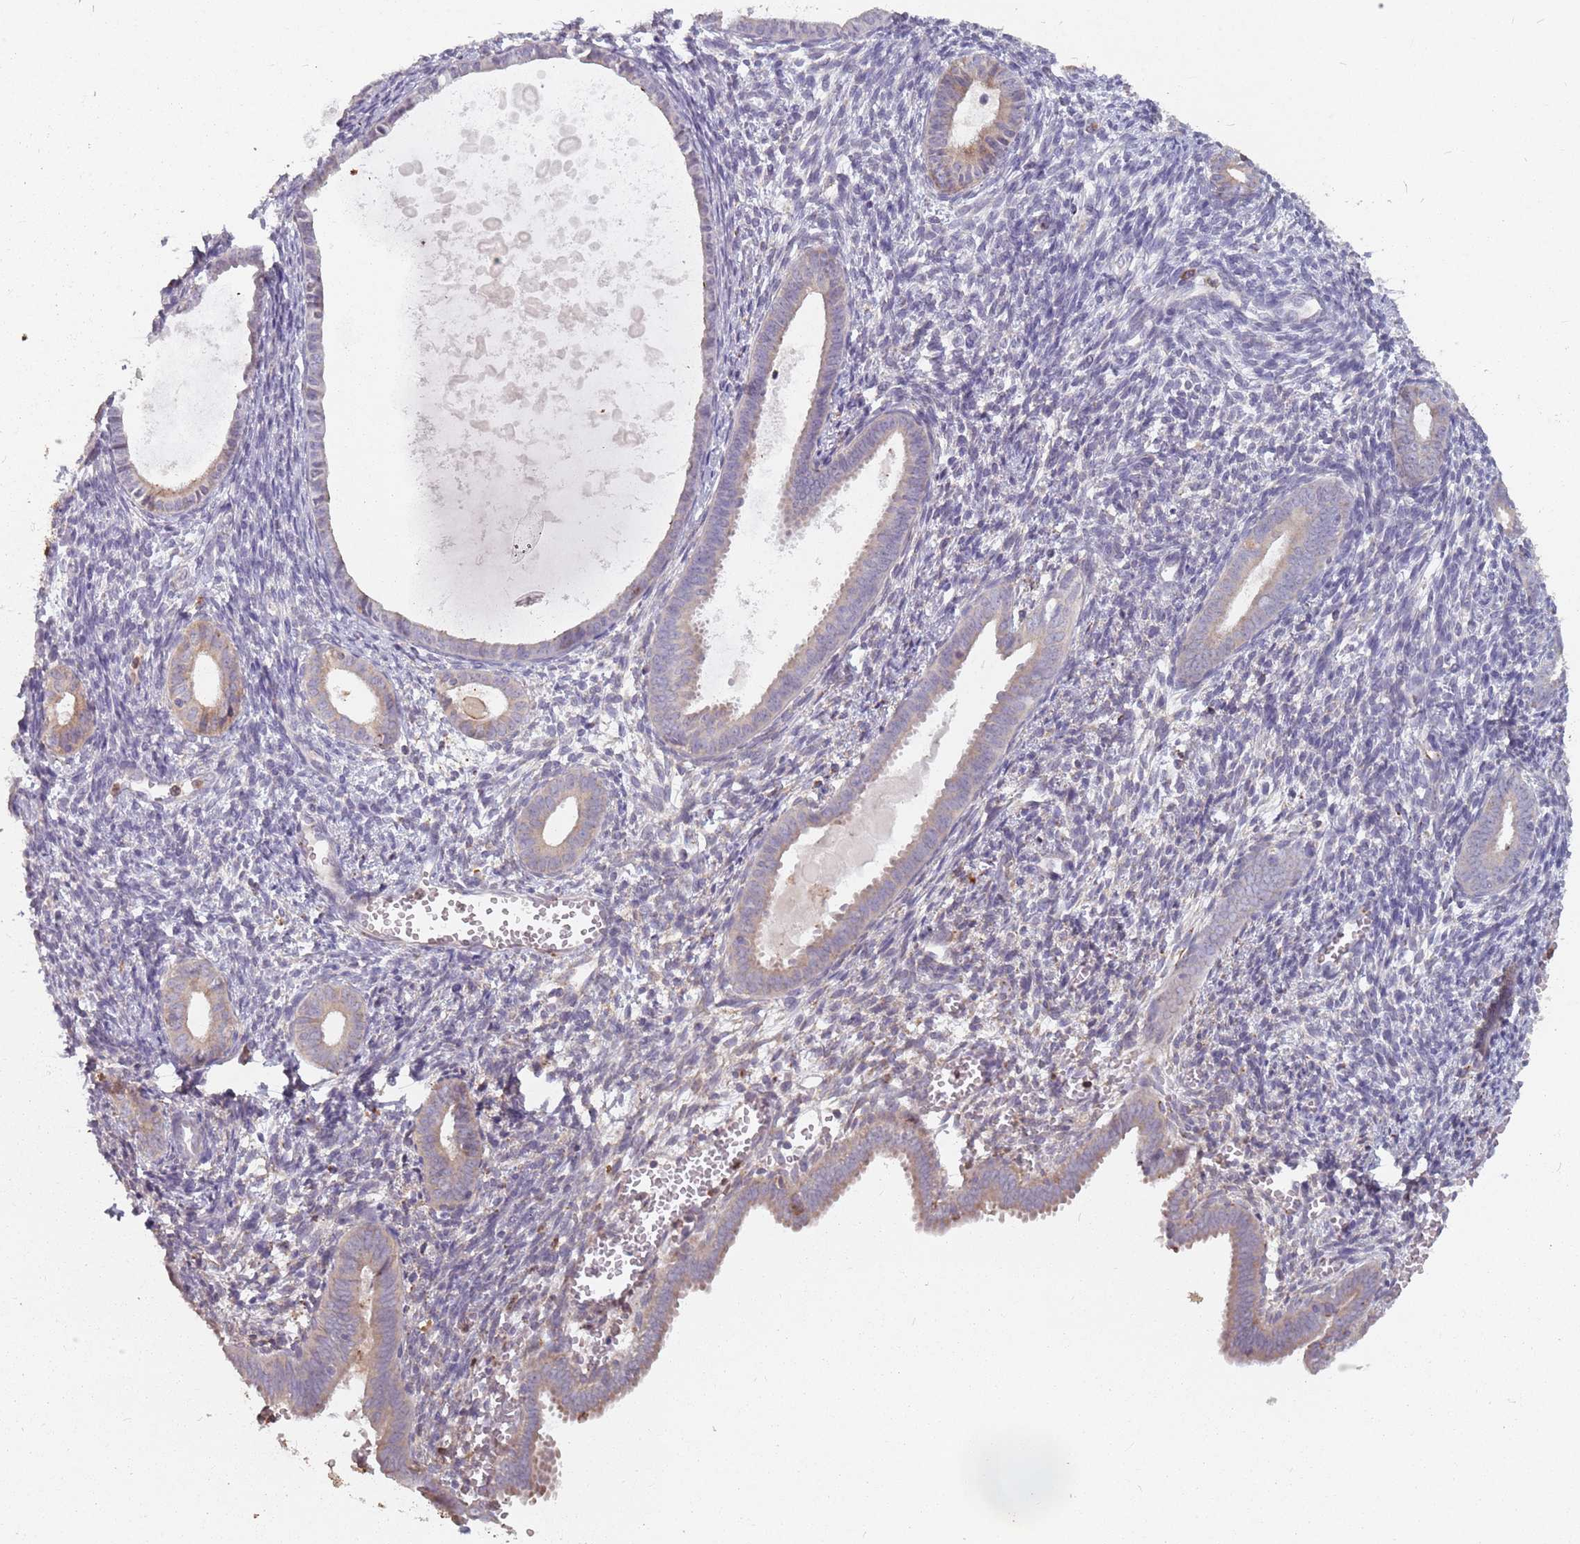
{"staining": {"intensity": "weak", "quantity": "<25%", "location": "cytoplasmic/membranous"}, "tissue": "endometrial cancer", "cell_type": "Tumor cells", "image_type": "cancer", "snomed": [{"axis": "morphology", "description": "Adenocarcinoma, NOS"}, {"axis": "topography", "description": "Endometrium"}], "caption": "DAB immunohistochemical staining of endometrial cancer reveals no significant positivity in tumor cells.", "gene": "RPS9", "patient": {"sex": "female", "age": 75}}